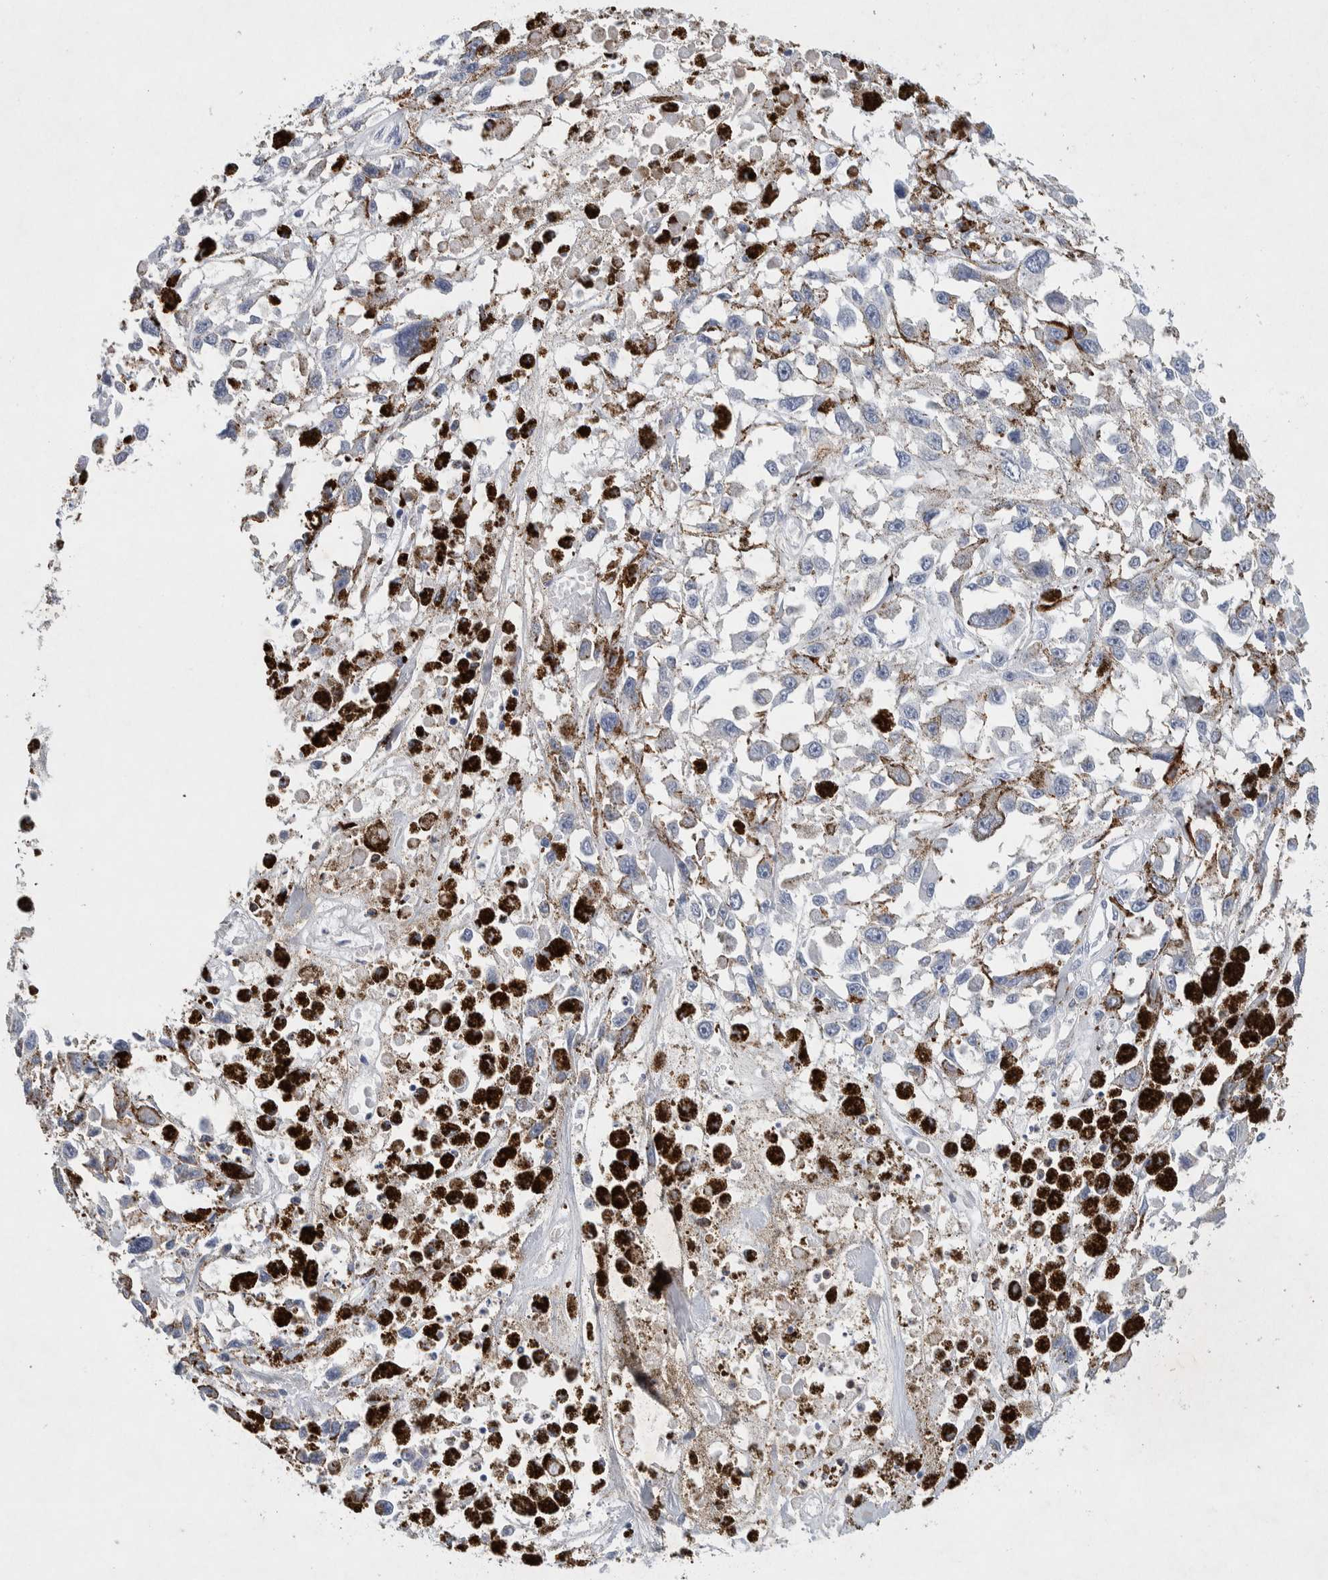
{"staining": {"intensity": "negative", "quantity": "none", "location": "none"}, "tissue": "melanoma", "cell_type": "Tumor cells", "image_type": "cancer", "snomed": [{"axis": "morphology", "description": "Malignant melanoma, Metastatic site"}, {"axis": "topography", "description": "Lymph node"}], "caption": "Immunohistochemistry of human melanoma reveals no expression in tumor cells.", "gene": "NCF2", "patient": {"sex": "male", "age": 59}}